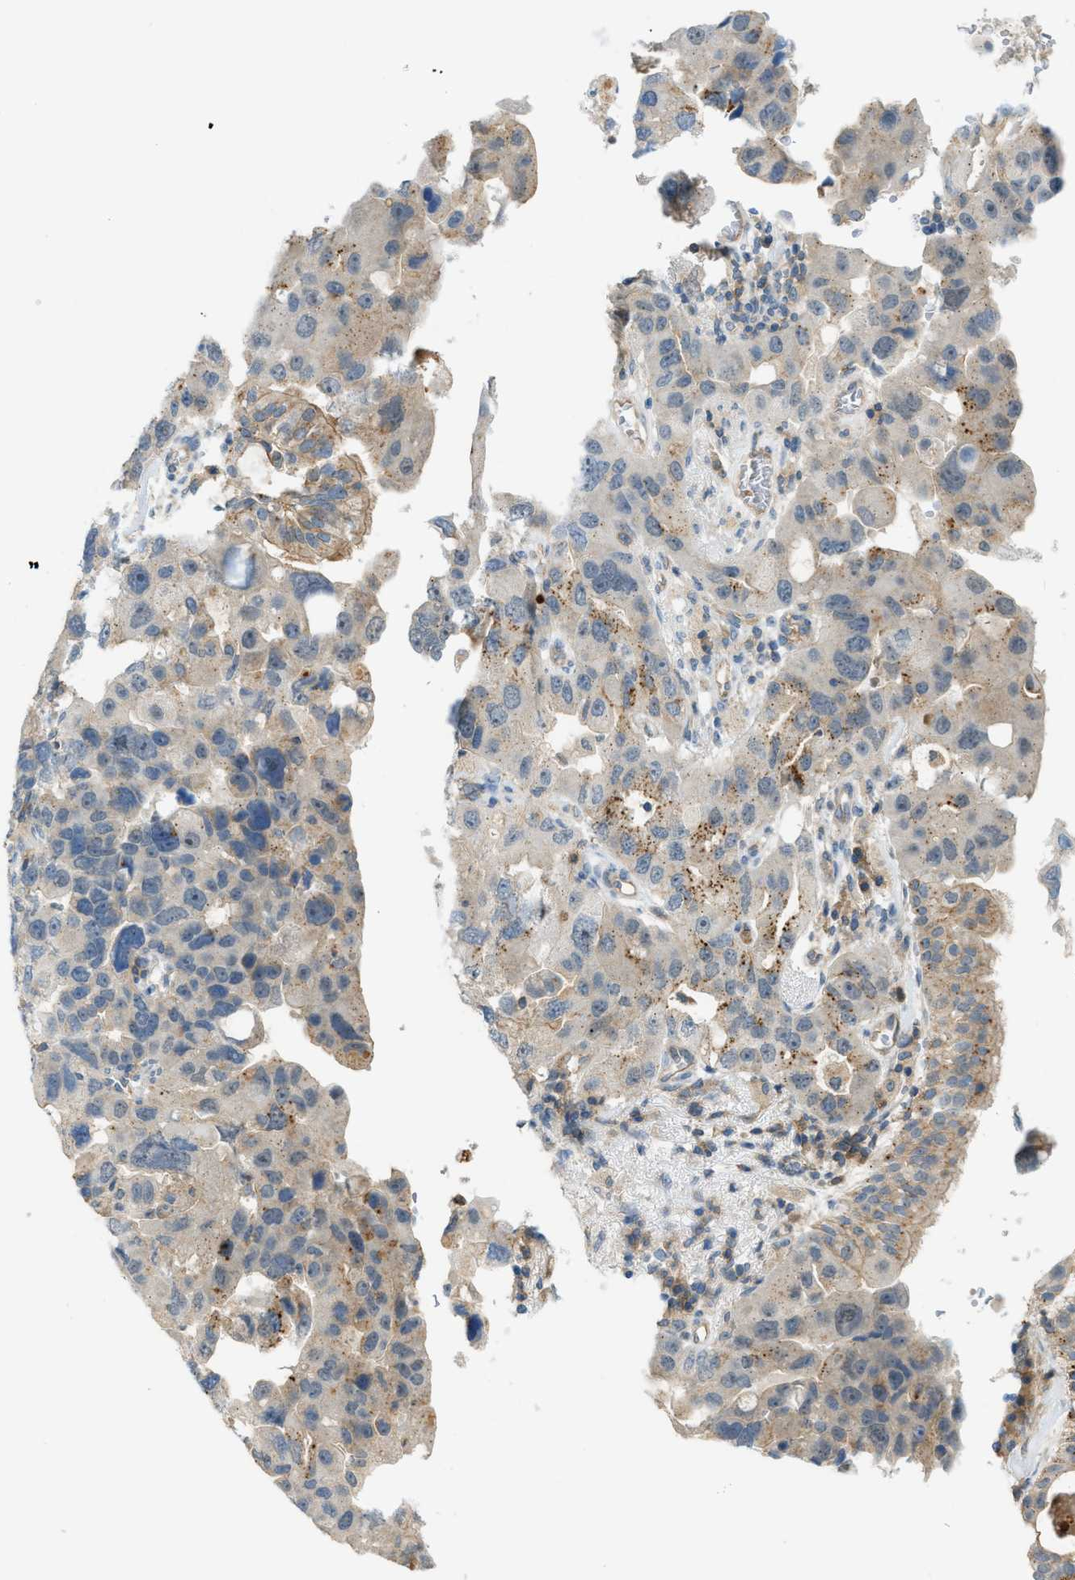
{"staining": {"intensity": "weak", "quantity": ">75%", "location": "cytoplasmic/membranous"}, "tissue": "bronchus", "cell_type": "Respiratory epithelial cells", "image_type": "normal", "snomed": [{"axis": "morphology", "description": "Normal tissue, NOS"}, {"axis": "morphology", "description": "Adenocarcinoma, NOS"}, {"axis": "morphology", "description": "Adenocarcinoma, metastatic, NOS"}, {"axis": "topography", "description": "Lymph node"}, {"axis": "topography", "description": "Bronchus"}, {"axis": "topography", "description": "Lung"}], "caption": "About >75% of respiratory epithelial cells in unremarkable human bronchus show weak cytoplasmic/membranous protein expression as visualized by brown immunohistochemical staining.", "gene": "GRK6", "patient": {"sex": "female", "age": 54}}